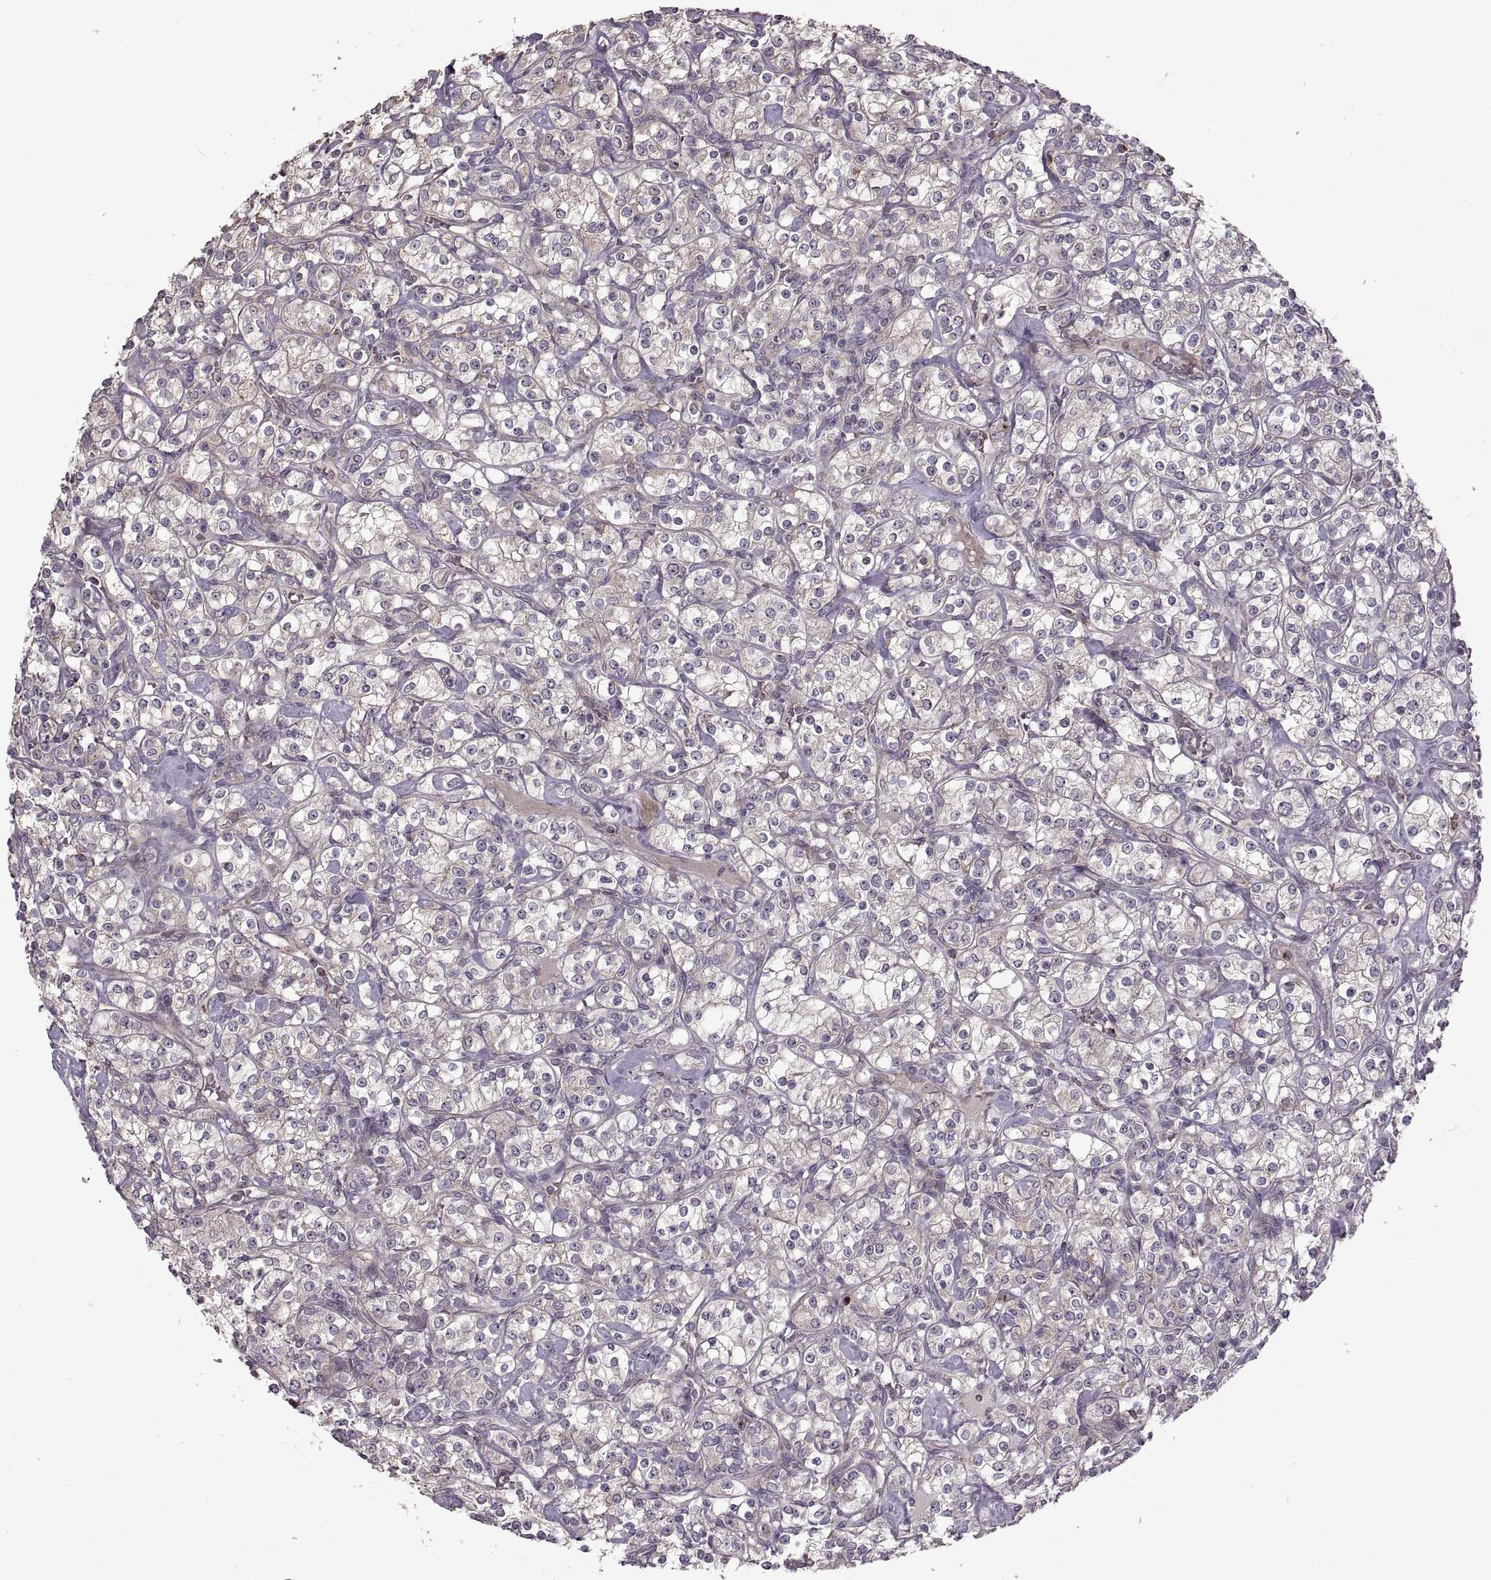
{"staining": {"intensity": "negative", "quantity": "none", "location": "none"}, "tissue": "renal cancer", "cell_type": "Tumor cells", "image_type": "cancer", "snomed": [{"axis": "morphology", "description": "Adenocarcinoma, NOS"}, {"axis": "topography", "description": "Kidney"}], "caption": "Renal cancer was stained to show a protein in brown. There is no significant positivity in tumor cells.", "gene": "PIERCE1", "patient": {"sex": "male", "age": 77}}